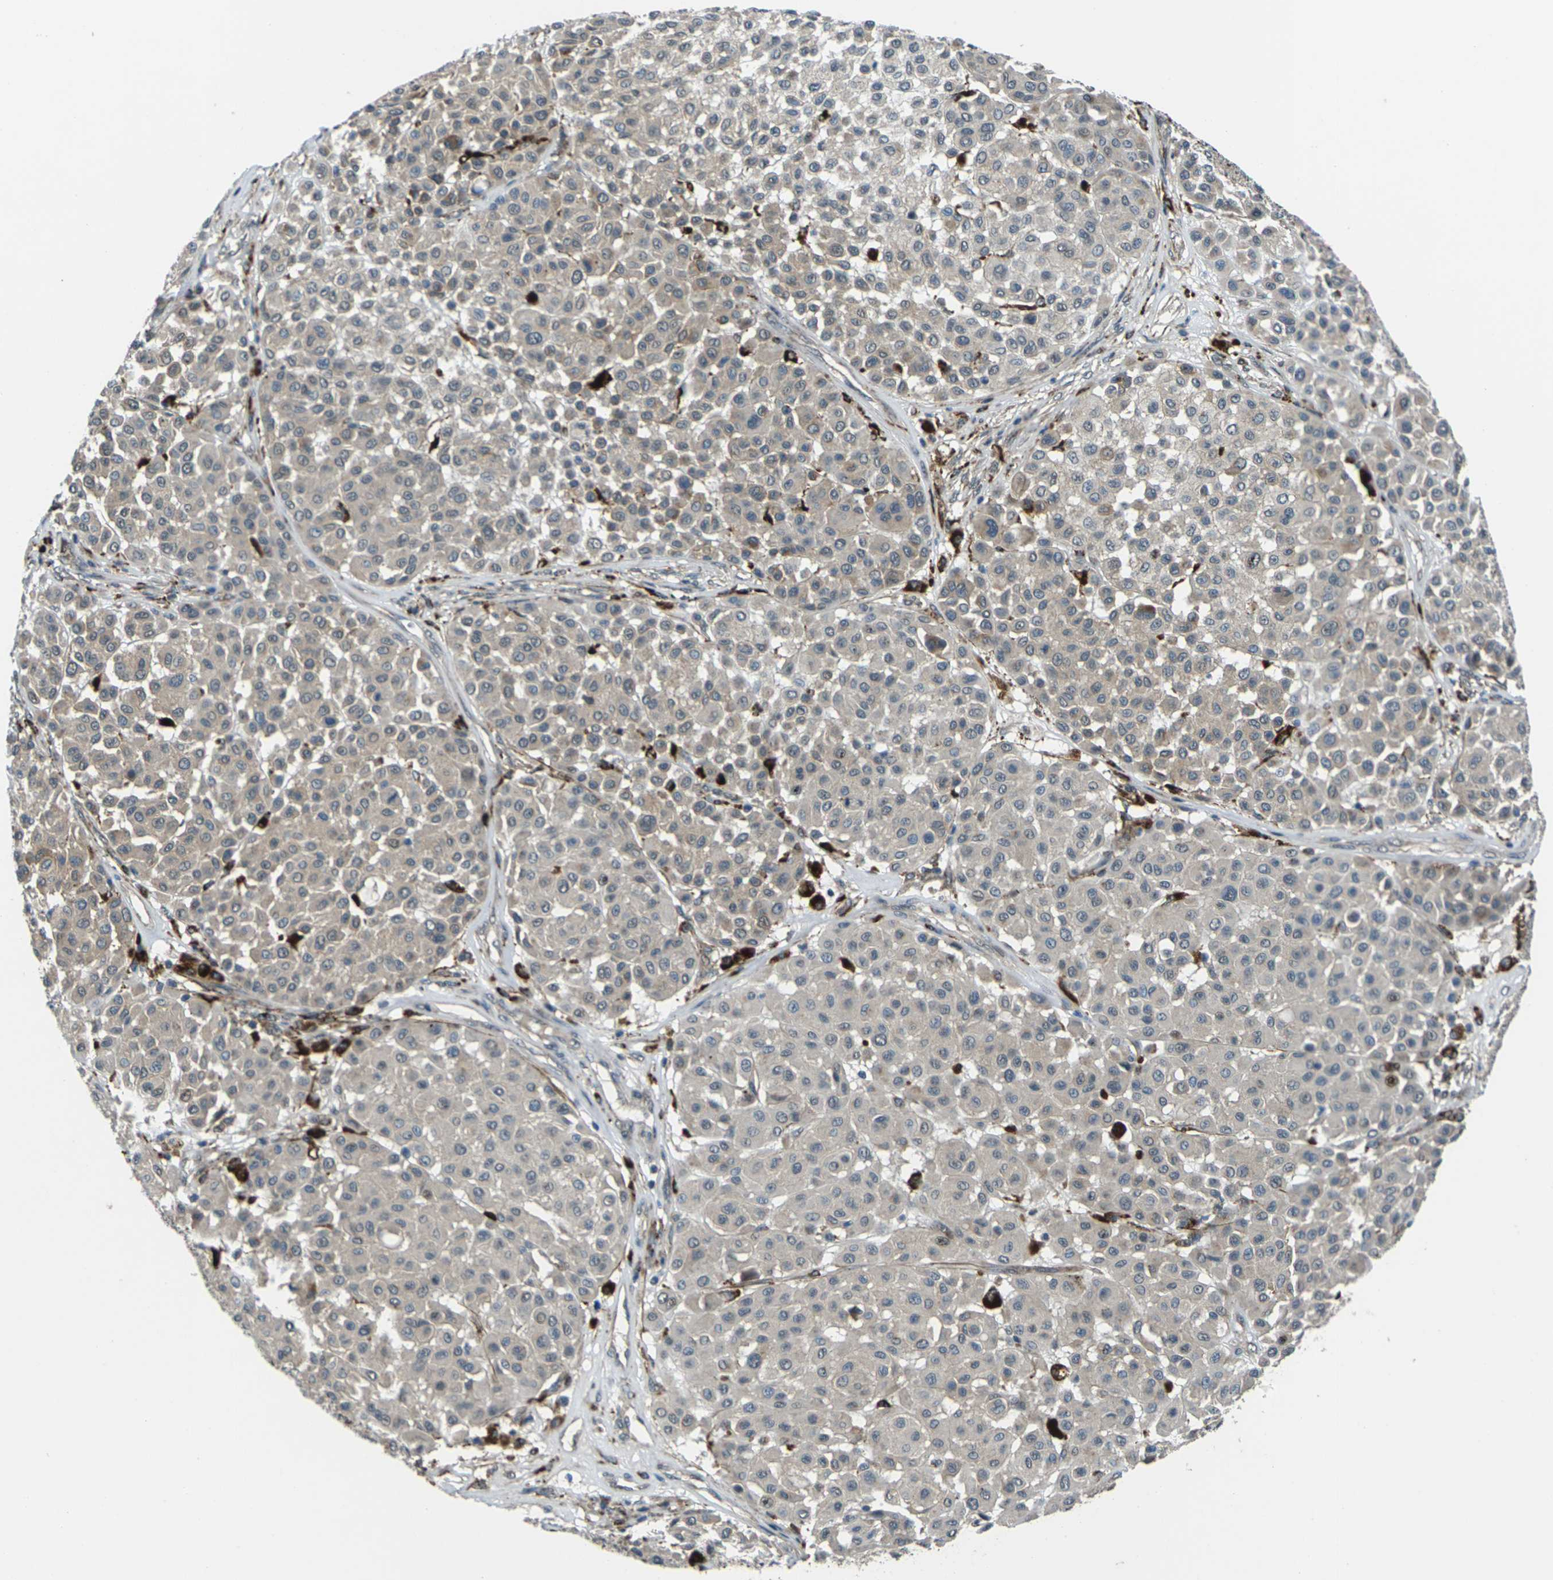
{"staining": {"intensity": "weak", "quantity": "25%-75%", "location": "cytoplasmic/membranous"}, "tissue": "melanoma", "cell_type": "Tumor cells", "image_type": "cancer", "snomed": [{"axis": "morphology", "description": "Malignant melanoma, Metastatic site"}, {"axis": "topography", "description": "Soft tissue"}], "caption": "A brown stain labels weak cytoplasmic/membranous positivity of a protein in malignant melanoma (metastatic site) tumor cells. (IHC, brightfield microscopy, high magnification).", "gene": "SLC31A2", "patient": {"sex": "male", "age": 41}}